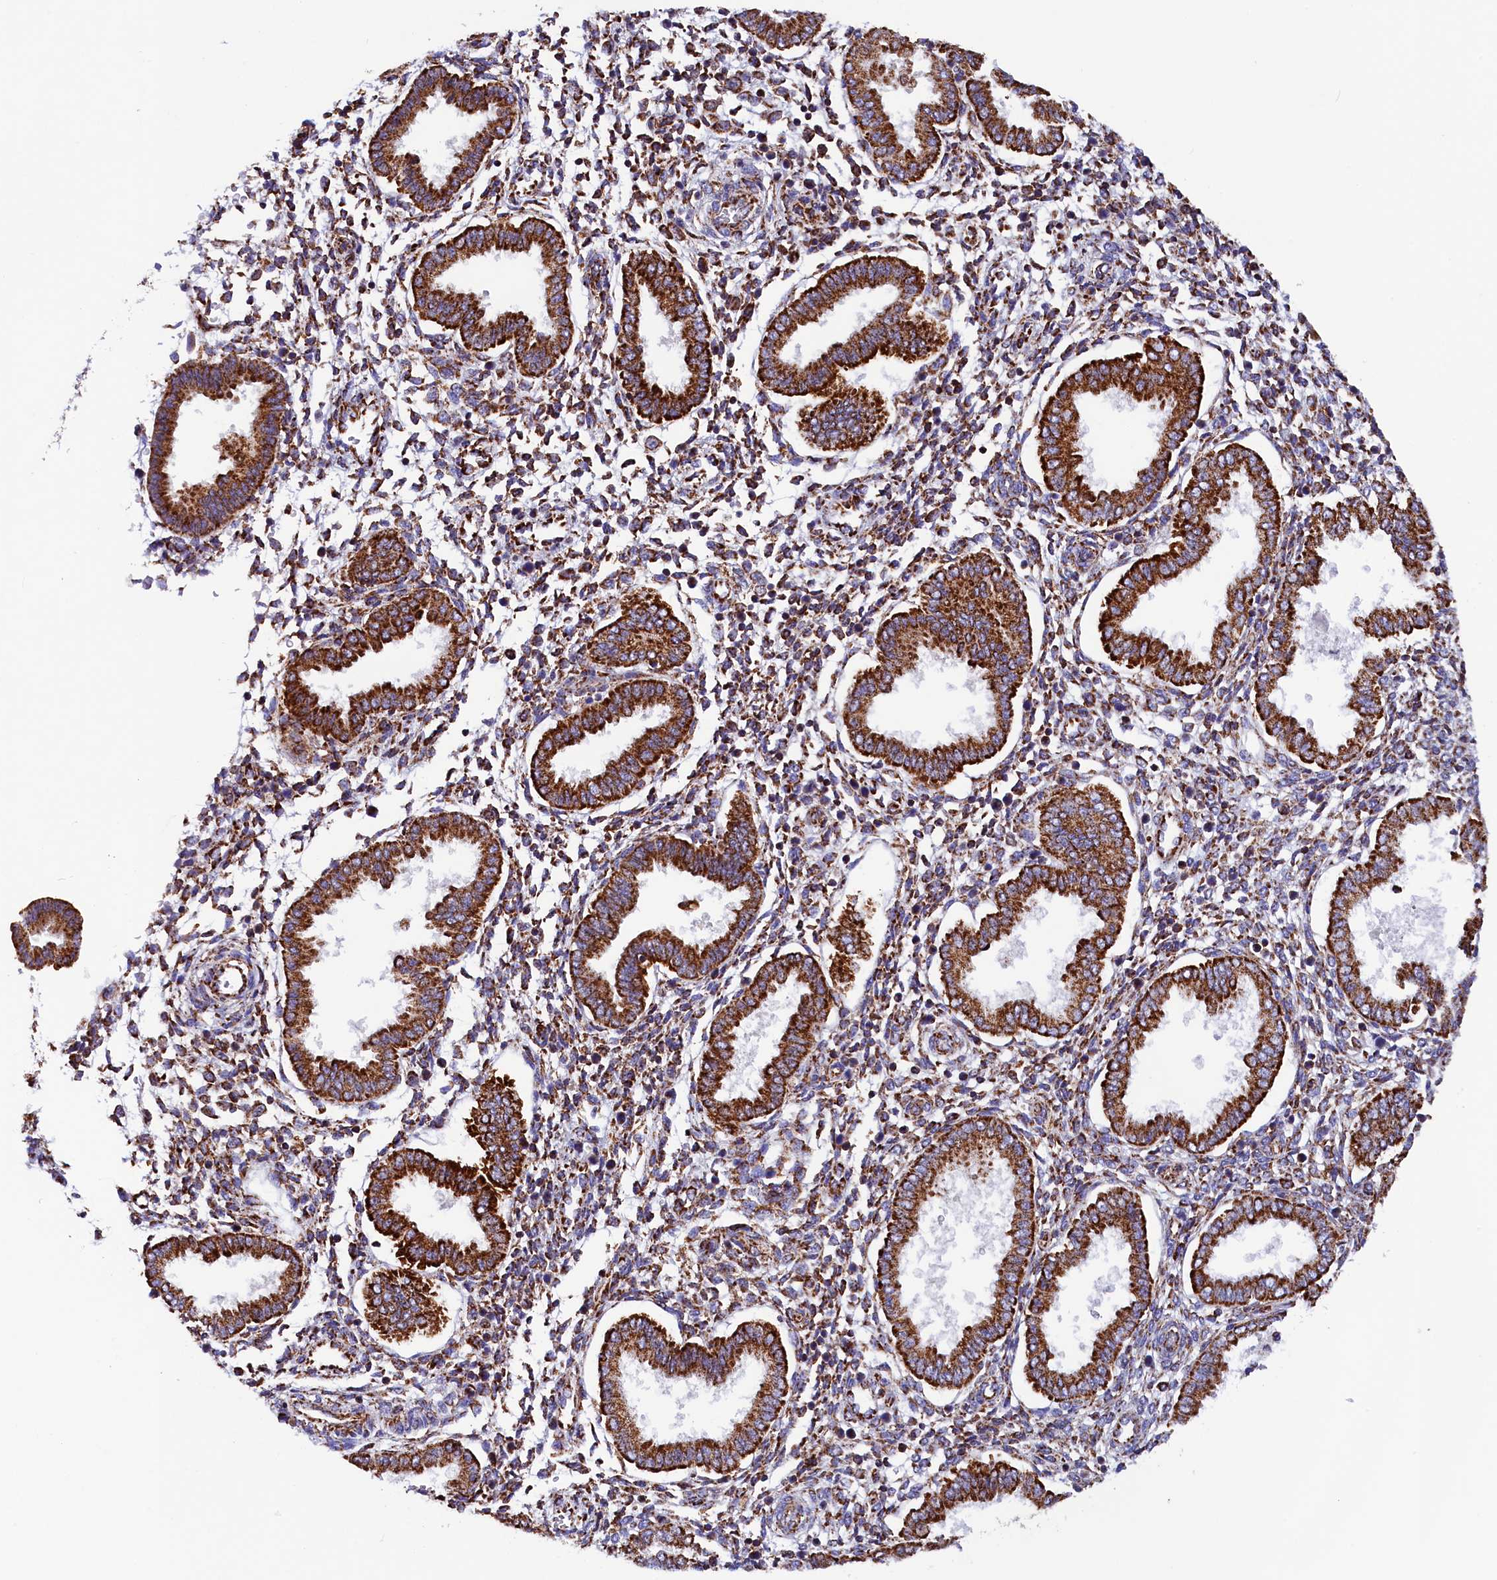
{"staining": {"intensity": "moderate", "quantity": "25%-75%", "location": "cytoplasmic/membranous"}, "tissue": "endometrium", "cell_type": "Cells in endometrial stroma", "image_type": "normal", "snomed": [{"axis": "morphology", "description": "Normal tissue, NOS"}, {"axis": "topography", "description": "Endometrium"}], "caption": "Immunohistochemistry (DAB) staining of unremarkable endometrium reveals moderate cytoplasmic/membranous protein positivity in about 25%-75% of cells in endometrial stroma. Nuclei are stained in blue.", "gene": "SLC39A3", "patient": {"sex": "female", "age": 24}}